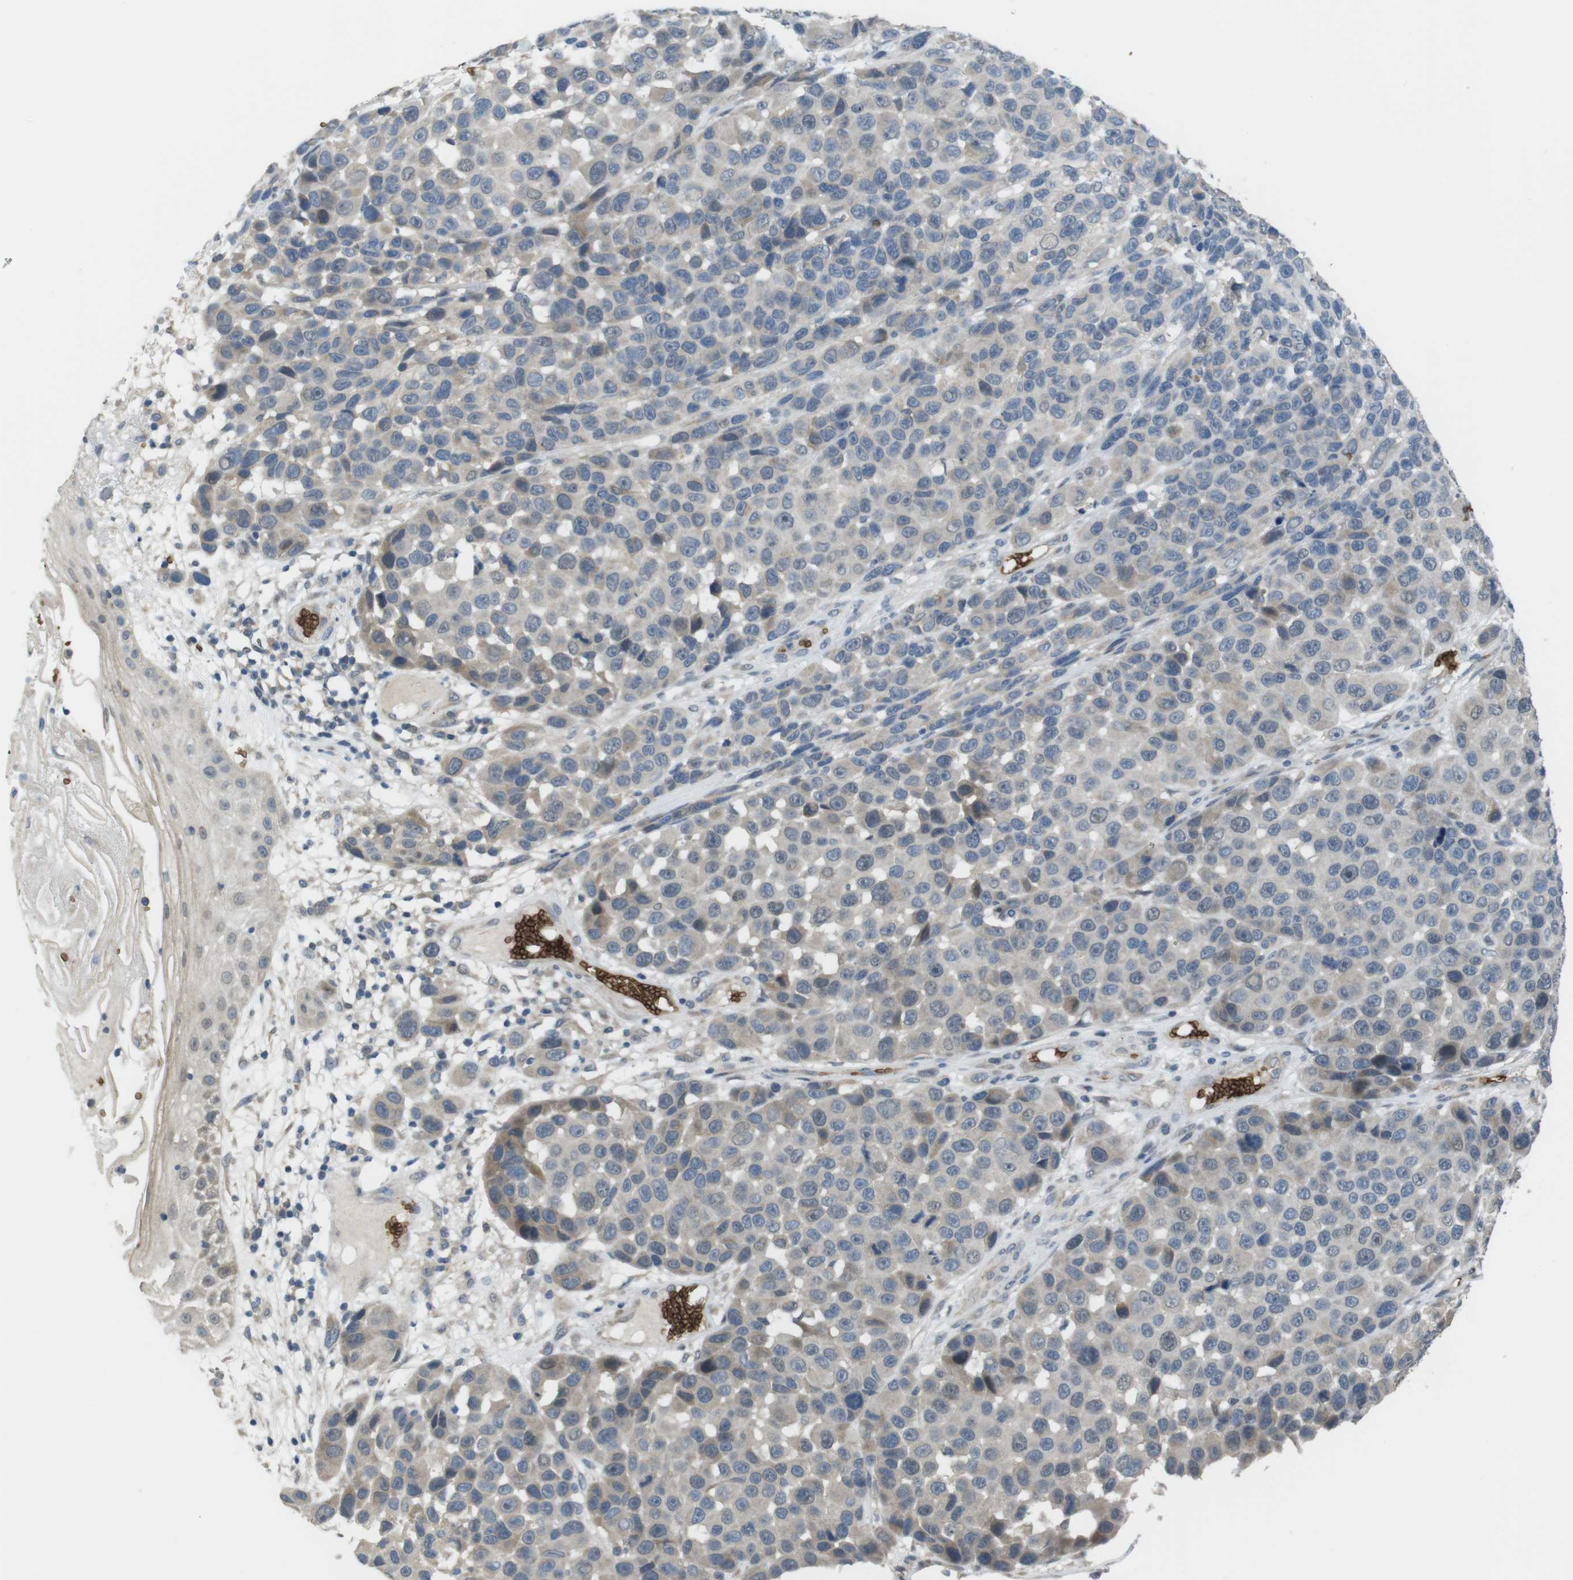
{"staining": {"intensity": "weak", "quantity": "<25%", "location": "cytoplasmic/membranous"}, "tissue": "melanoma", "cell_type": "Tumor cells", "image_type": "cancer", "snomed": [{"axis": "morphology", "description": "Malignant melanoma, NOS"}, {"axis": "topography", "description": "Skin"}], "caption": "A micrograph of melanoma stained for a protein reveals no brown staining in tumor cells.", "gene": "GYPA", "patient": {"sex": "male", "age": 53}}